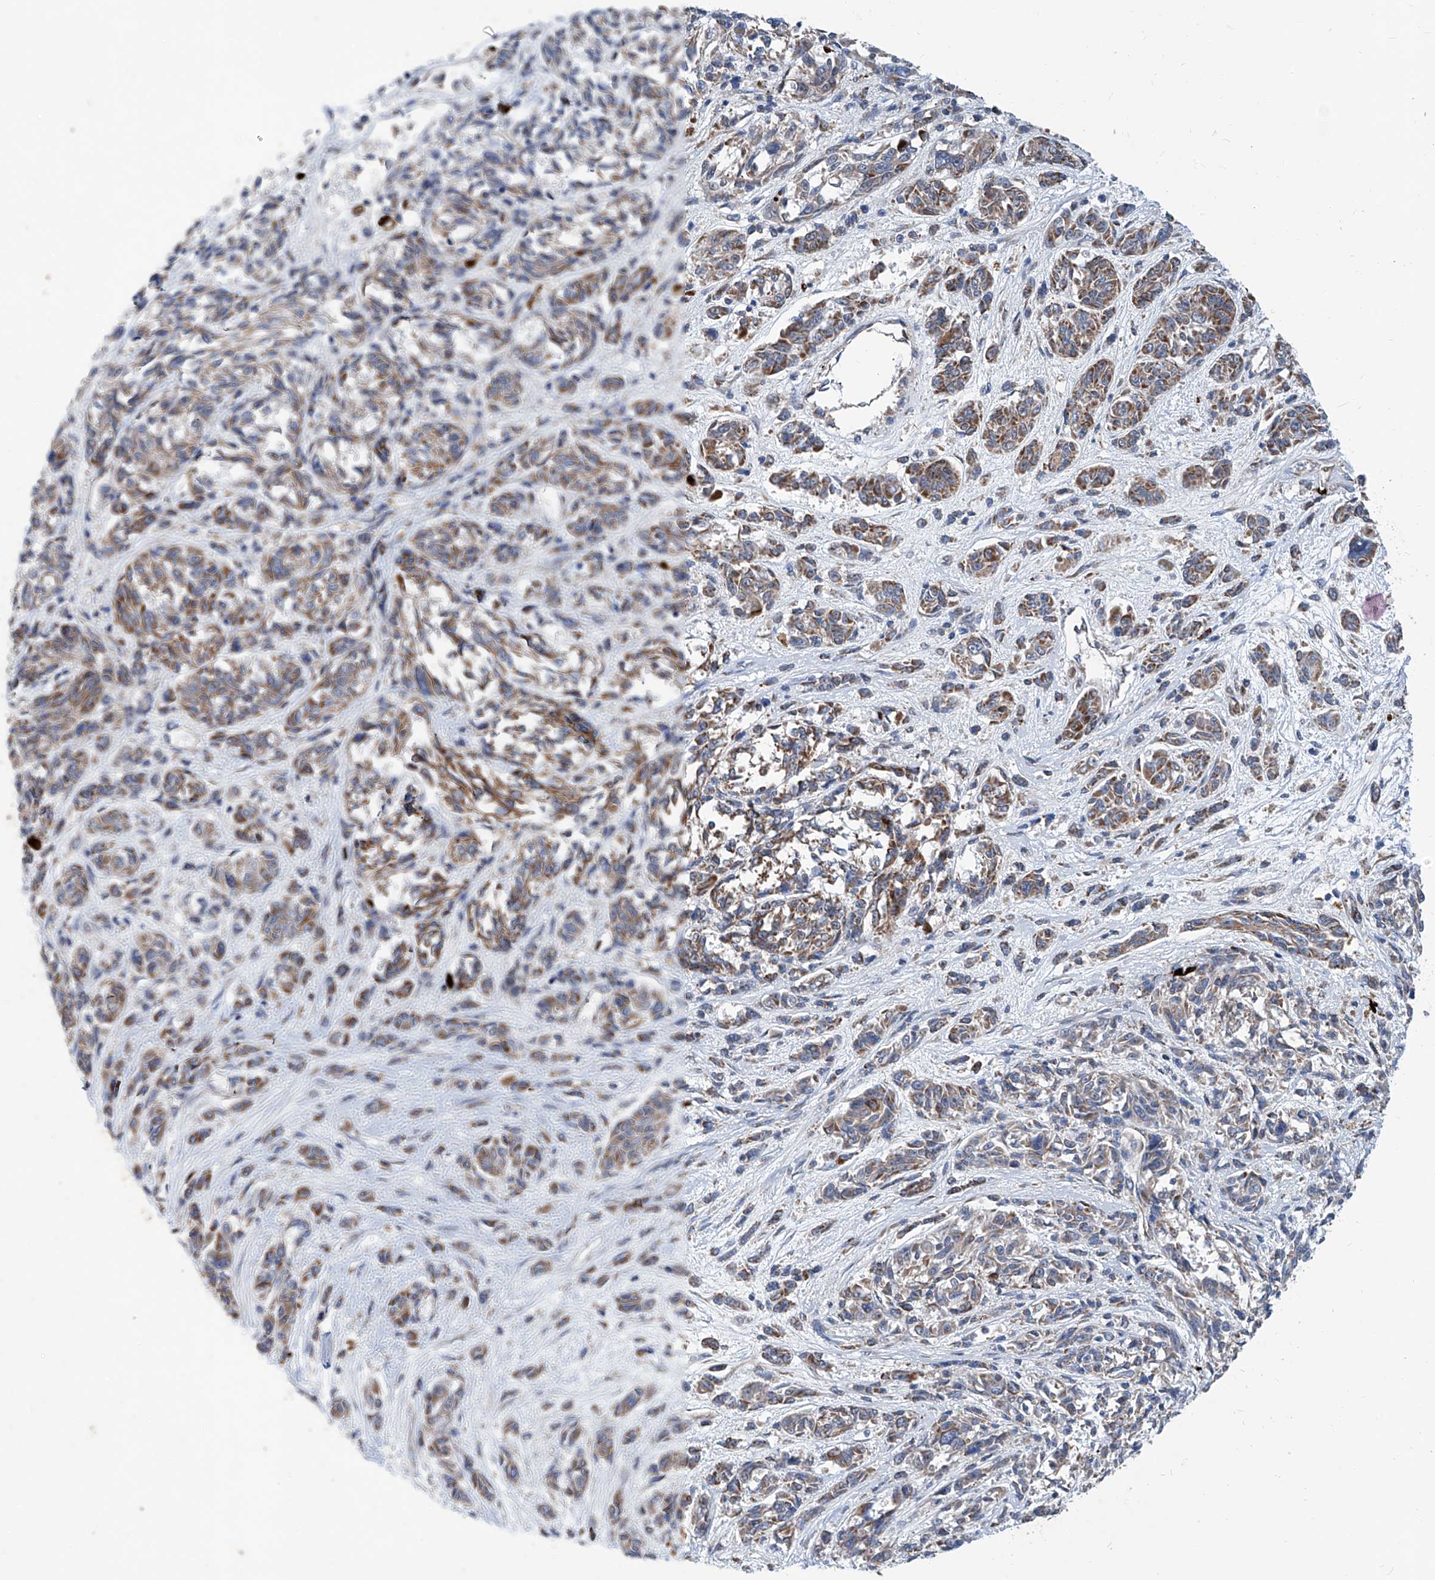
{"staining": {"intensity": "moderate", "quantity": ">75%", "location": "cytoplasmic/membranous"}, "tissue": "melanoma", "cell_type": "Tumor cells", "image_type": "cancer", "snomed": [{"axis": "morphology", "description": "Malignant melanoma, NOS"}, {"axis": "topography", "description": "Skin"}], "caption": "Melanoma stained for a protein shows moderate cytoplasmic/membranous positivity in tumor cells. (DAB (3,3'-diaminobenzidine) IHC, brown staining for protein, blue staining for nuclei).", "gene": "USP48", "patient": {"sex": "male", "age": 53}}